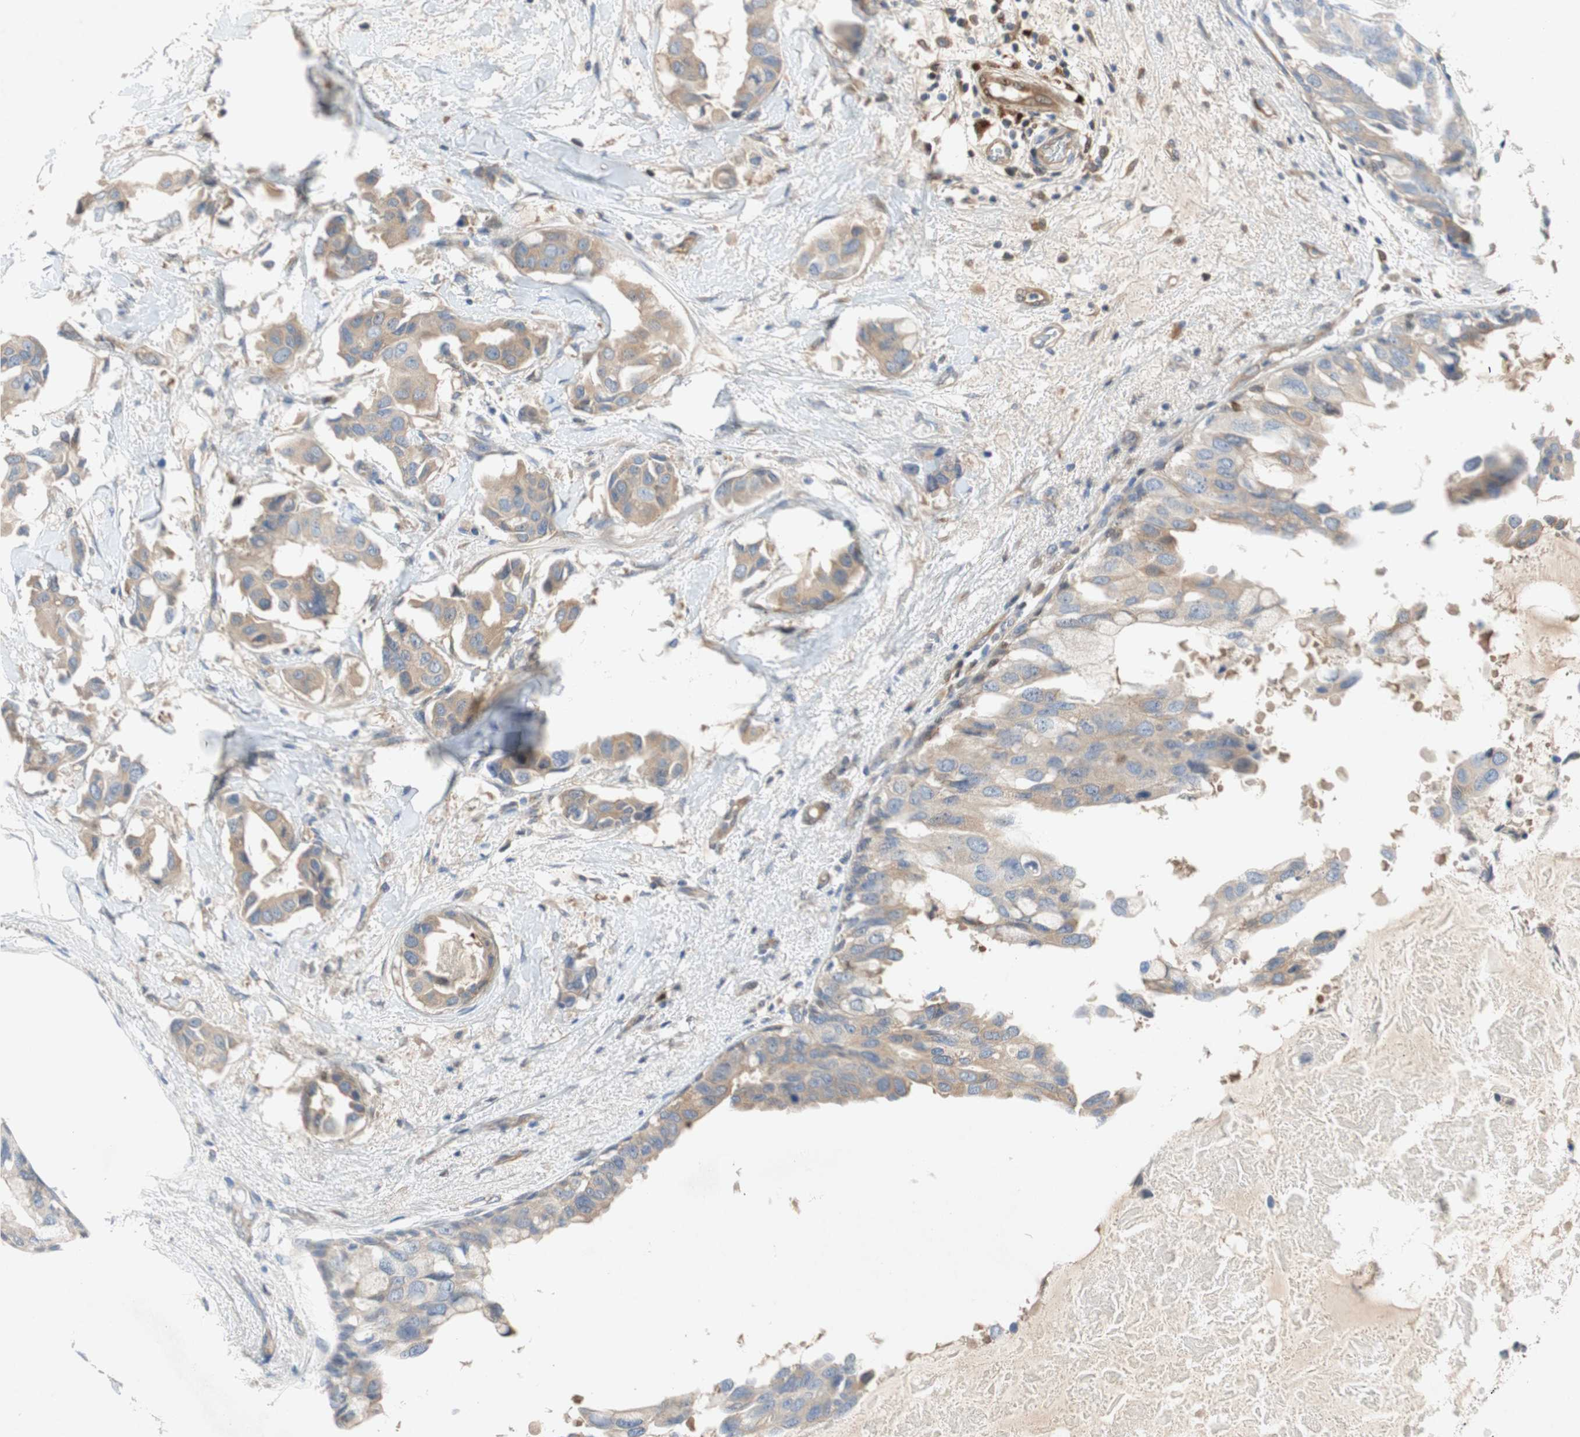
{"staining": {"intensity": "weak", "quantity": ">75%", "location": "cytoplasmic/membranous"}, "tissue": "breast cancer", "cell_type": "Tumor cells", "image_type": "cancer", "snomed": [{"axis": "morphology", "description": "Duct carcinoma"}, {"axis": "topography", "description": "Breast"}], "caption": "High-power microscopy captured an IHC micrograph of breast intraductal carcinoma, revealing weak cytoplasmic/membranous staining in about >75% of tumor cells.", "gene": "RELB", "patient": {"sex": "female", "age": 40}}